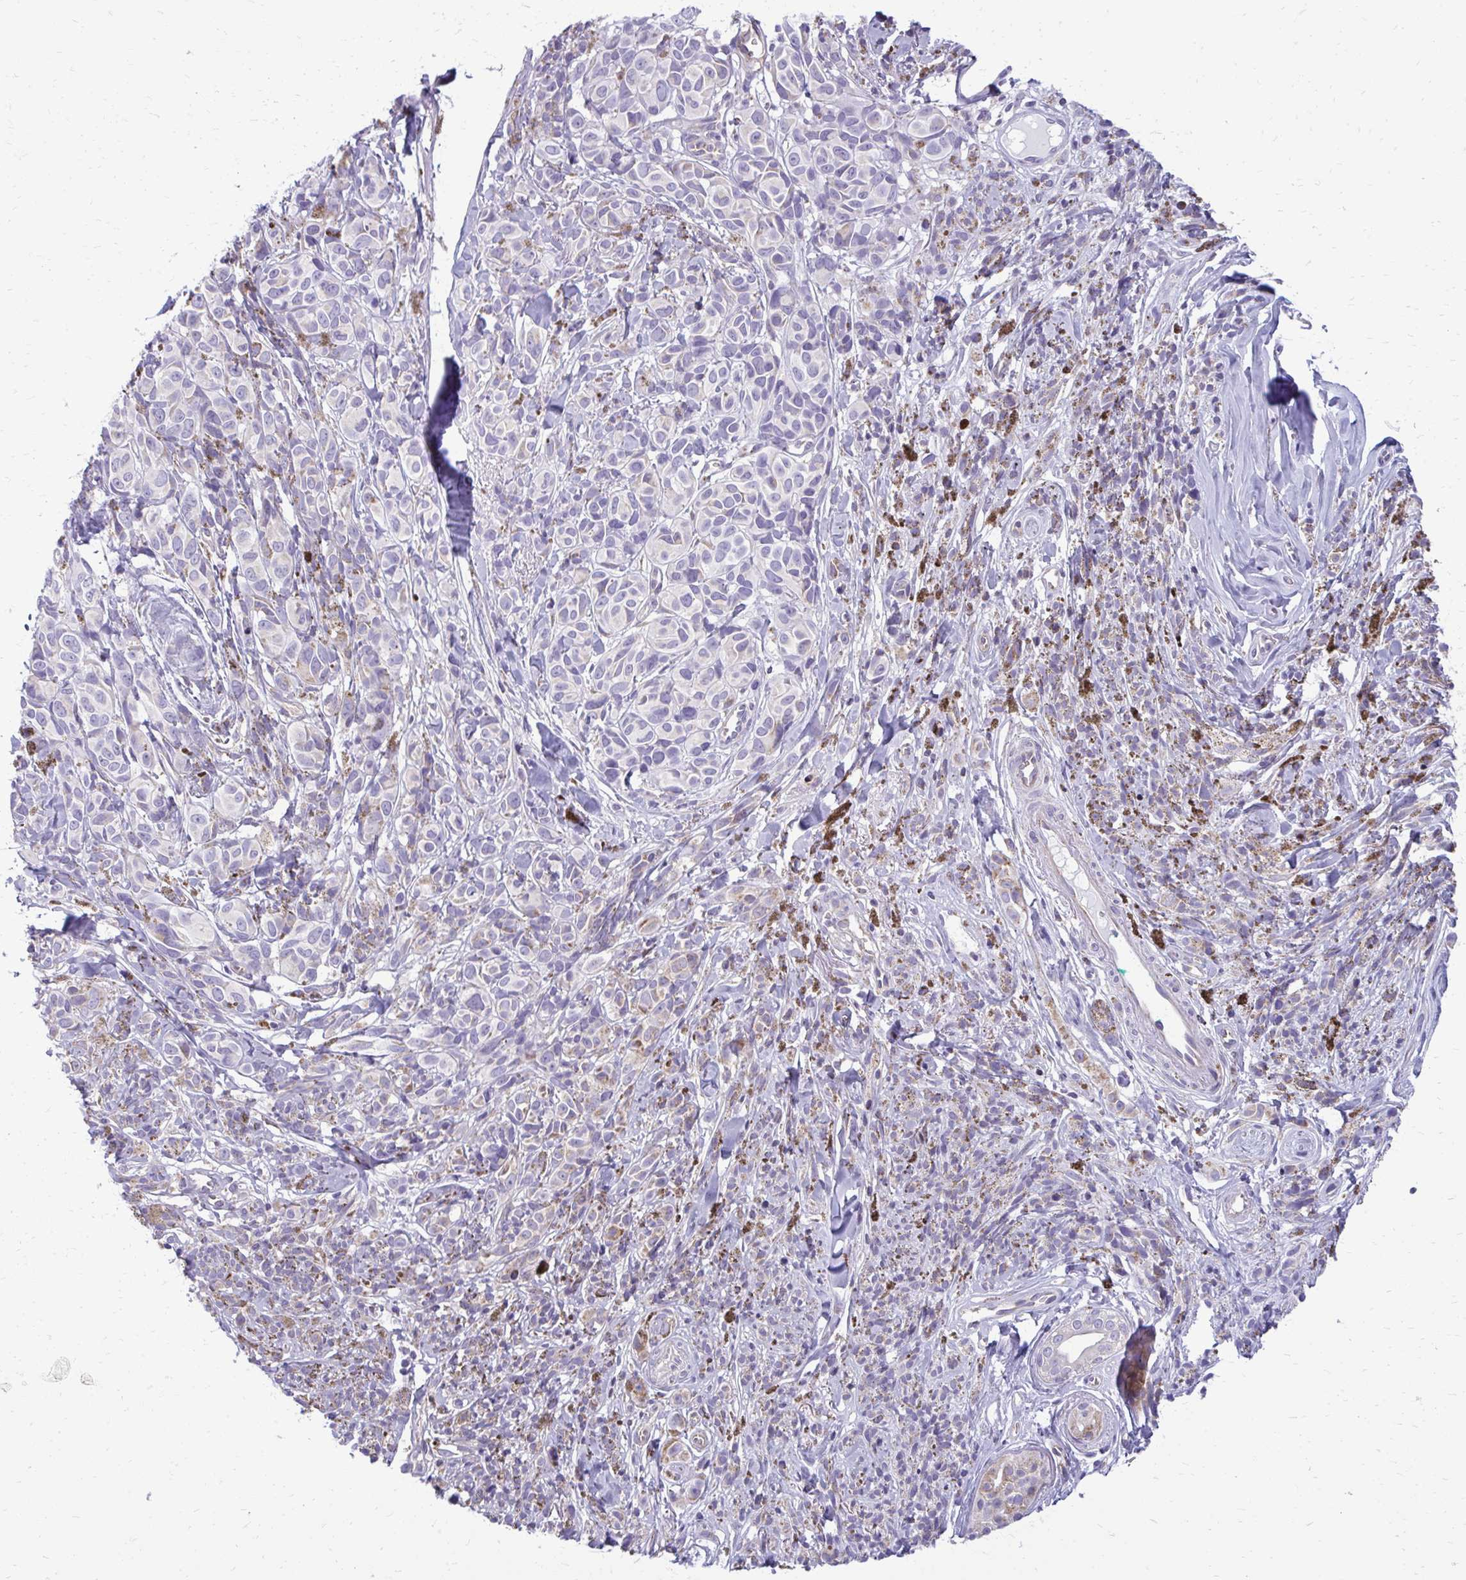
{"staining": {"intensity": "negative", "quantity": "none", "location": "none"}, "tissue": "melanoma", "cell_type": "Tumor cells", "image_type": "cancer", "snomed": [{"axis": "morphology", "description": "Malignant melanoma, NOS"}, {"axis": "topography", "description": "Skin"}], "caption": "High magnification brightfield microscopy of malignant melanoma stained with DAB (3,3'-diaminobenzidine) (brown) and counterstained with hematoxylin (blue): tumor cells show no significant expression. The staining was performed using DAB to visualize the protein expression in brown, while the nuclei were stained in blue with hematoxylin (Magnification: 20x).", "gene": "IFIT1", "patient": {"sex": "male", "age": 85}}